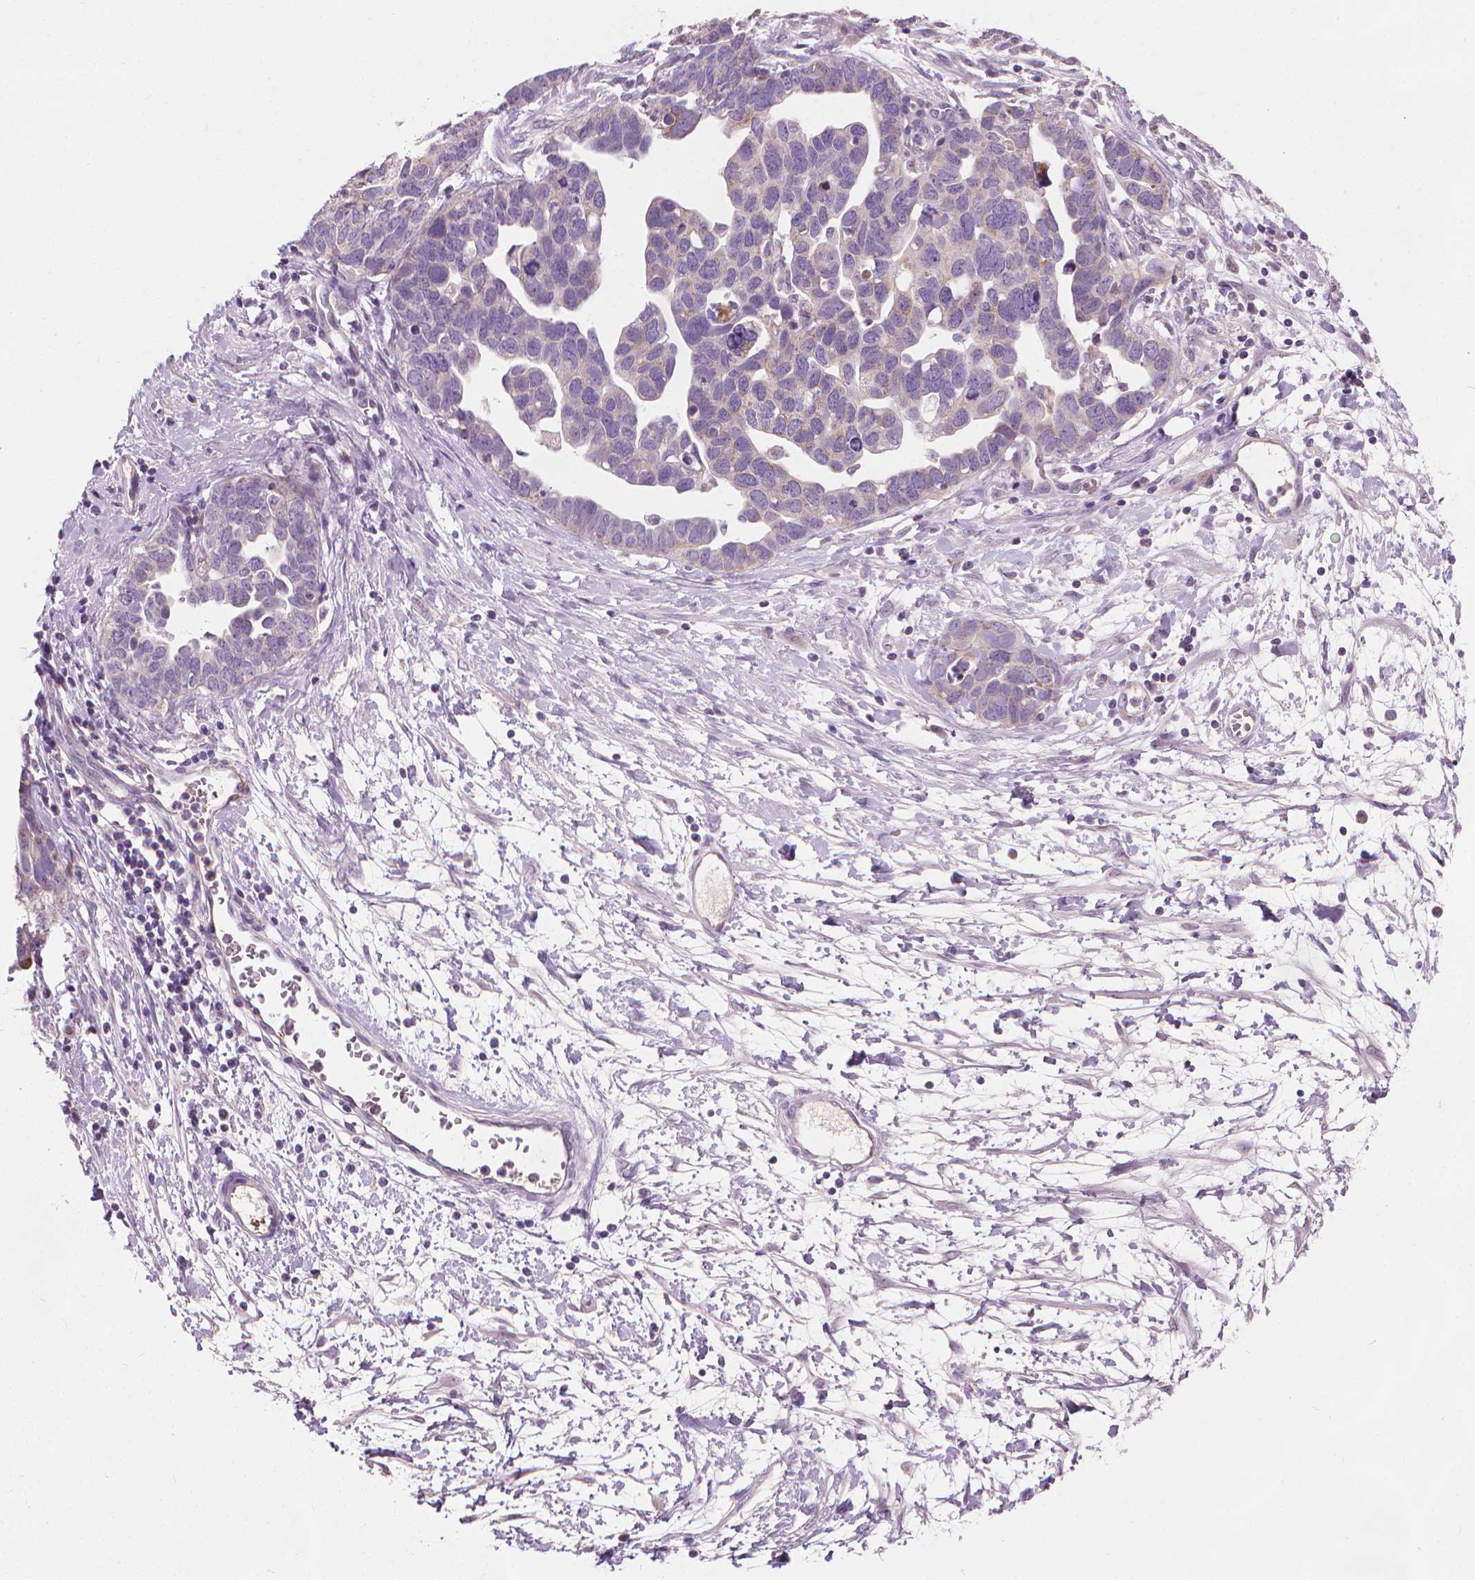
{"staining": {"intensity": "negative", "quantity": "none", "location": "none"}, "tissue": "ovarian cancer", "cell_type": "Tumor cells", "image_type": "cancer", "snomed": [{"axis": "morphology", "description": "Cystadenocarcinoma, serous, NOS"}, {"axis": "topography", "description": "Ovary"}], "caption": "DAB (3,3'-diaminobenzidine) immunohistochemical staining of ovarian cancer exhibits no significant staining in tumor cells.", "gene": "CFAP126", "patient": {"sex": "female", "age": 54}}